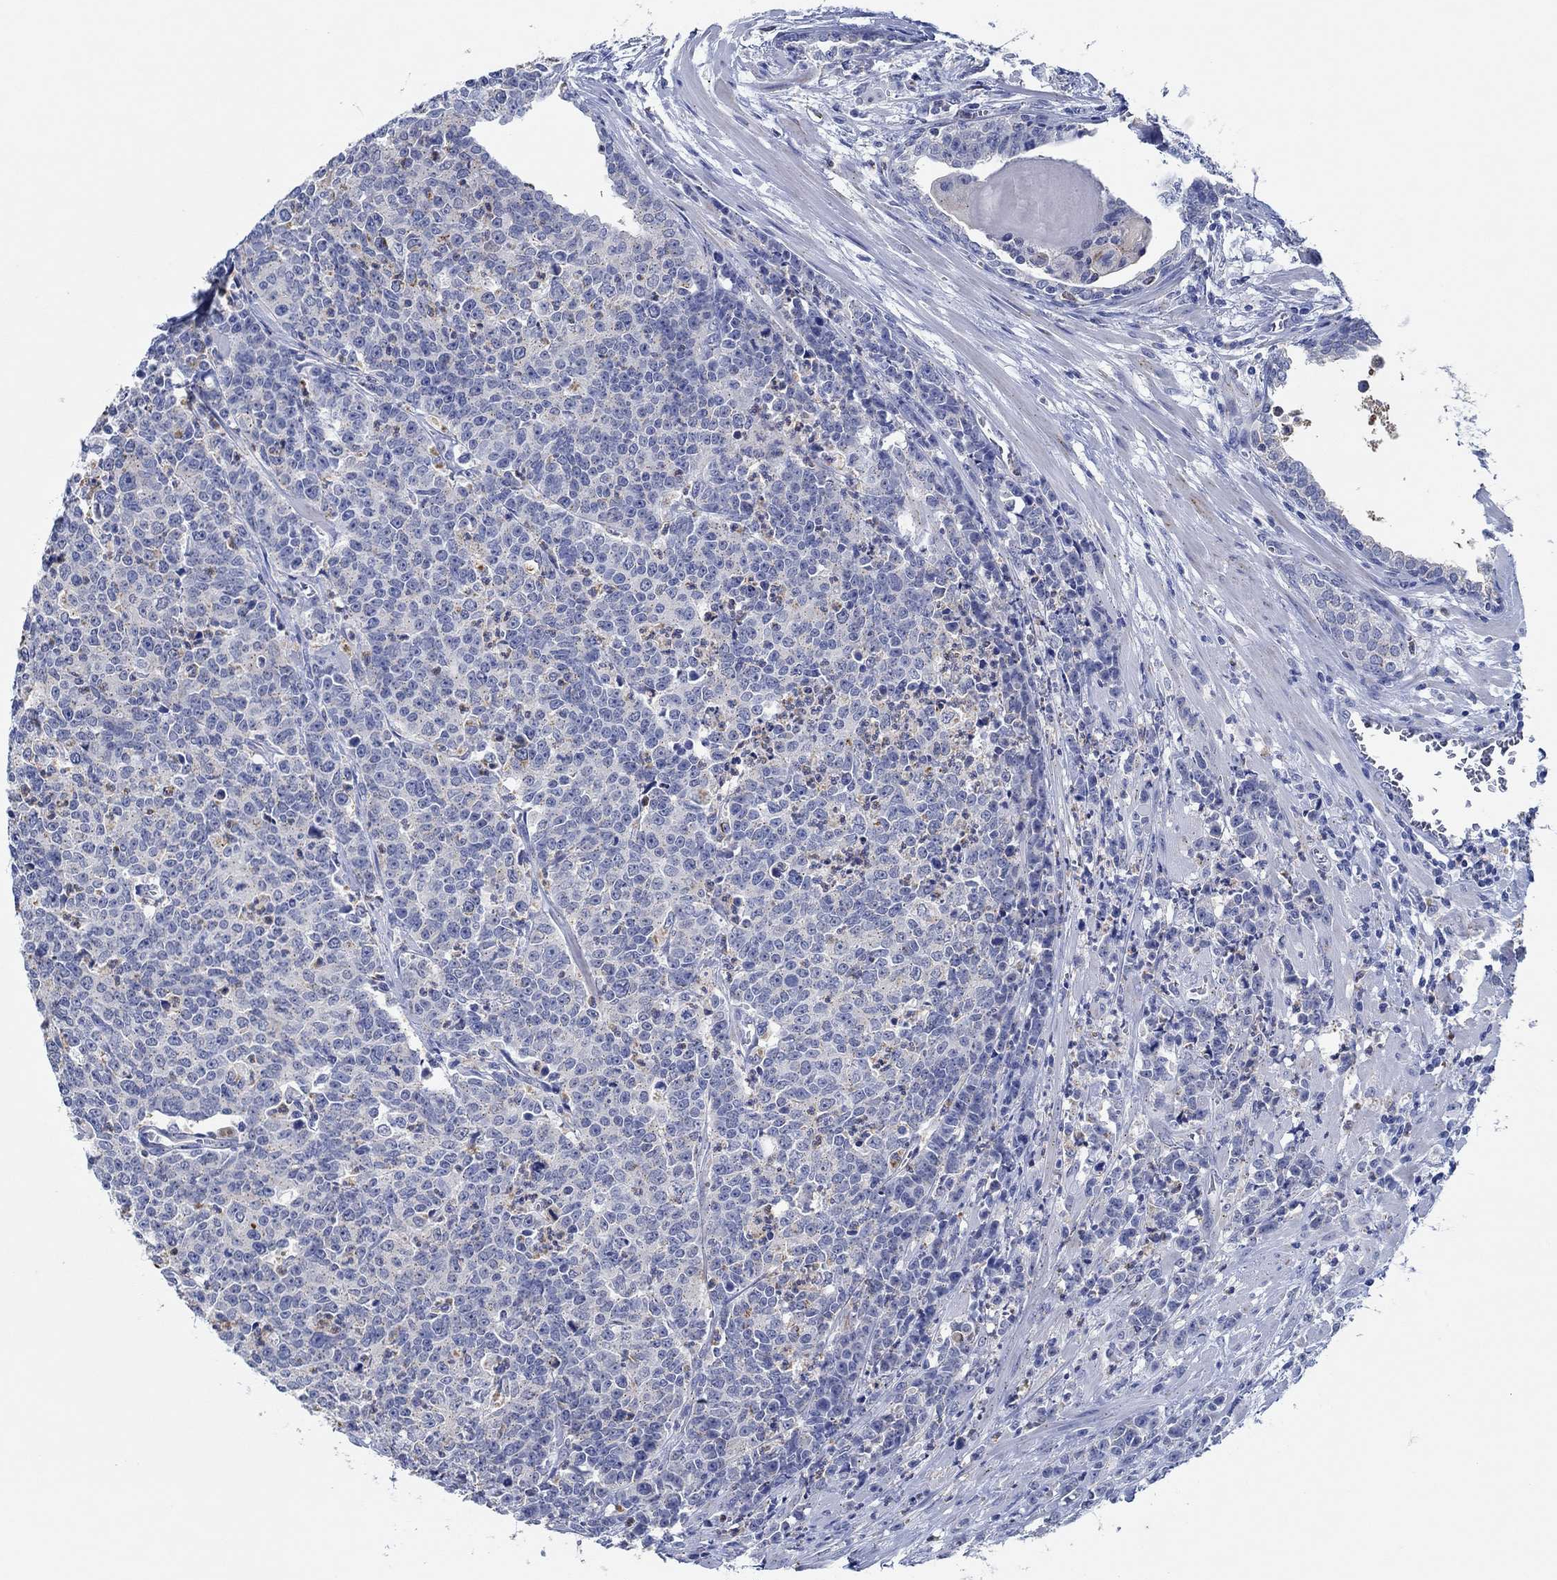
{"staining": {"intensity": "negative", "quantity": "none", "location": "none"}, "tissue": "prostate cancer", "cell_type": "Tumor cells", "image_type": "cancer", "snomed": [{"axis": "morphology", "description": "Adenocarcinoma, NOS"}, {"axis": "topography", "description": "Prostate"}], "caption": "Image shows no protein expression in tumor cells of prostate cancer (adenocarcinoma) tissue.", "gene": "CPM", "patient": {"sex": "male", "age": 67}}